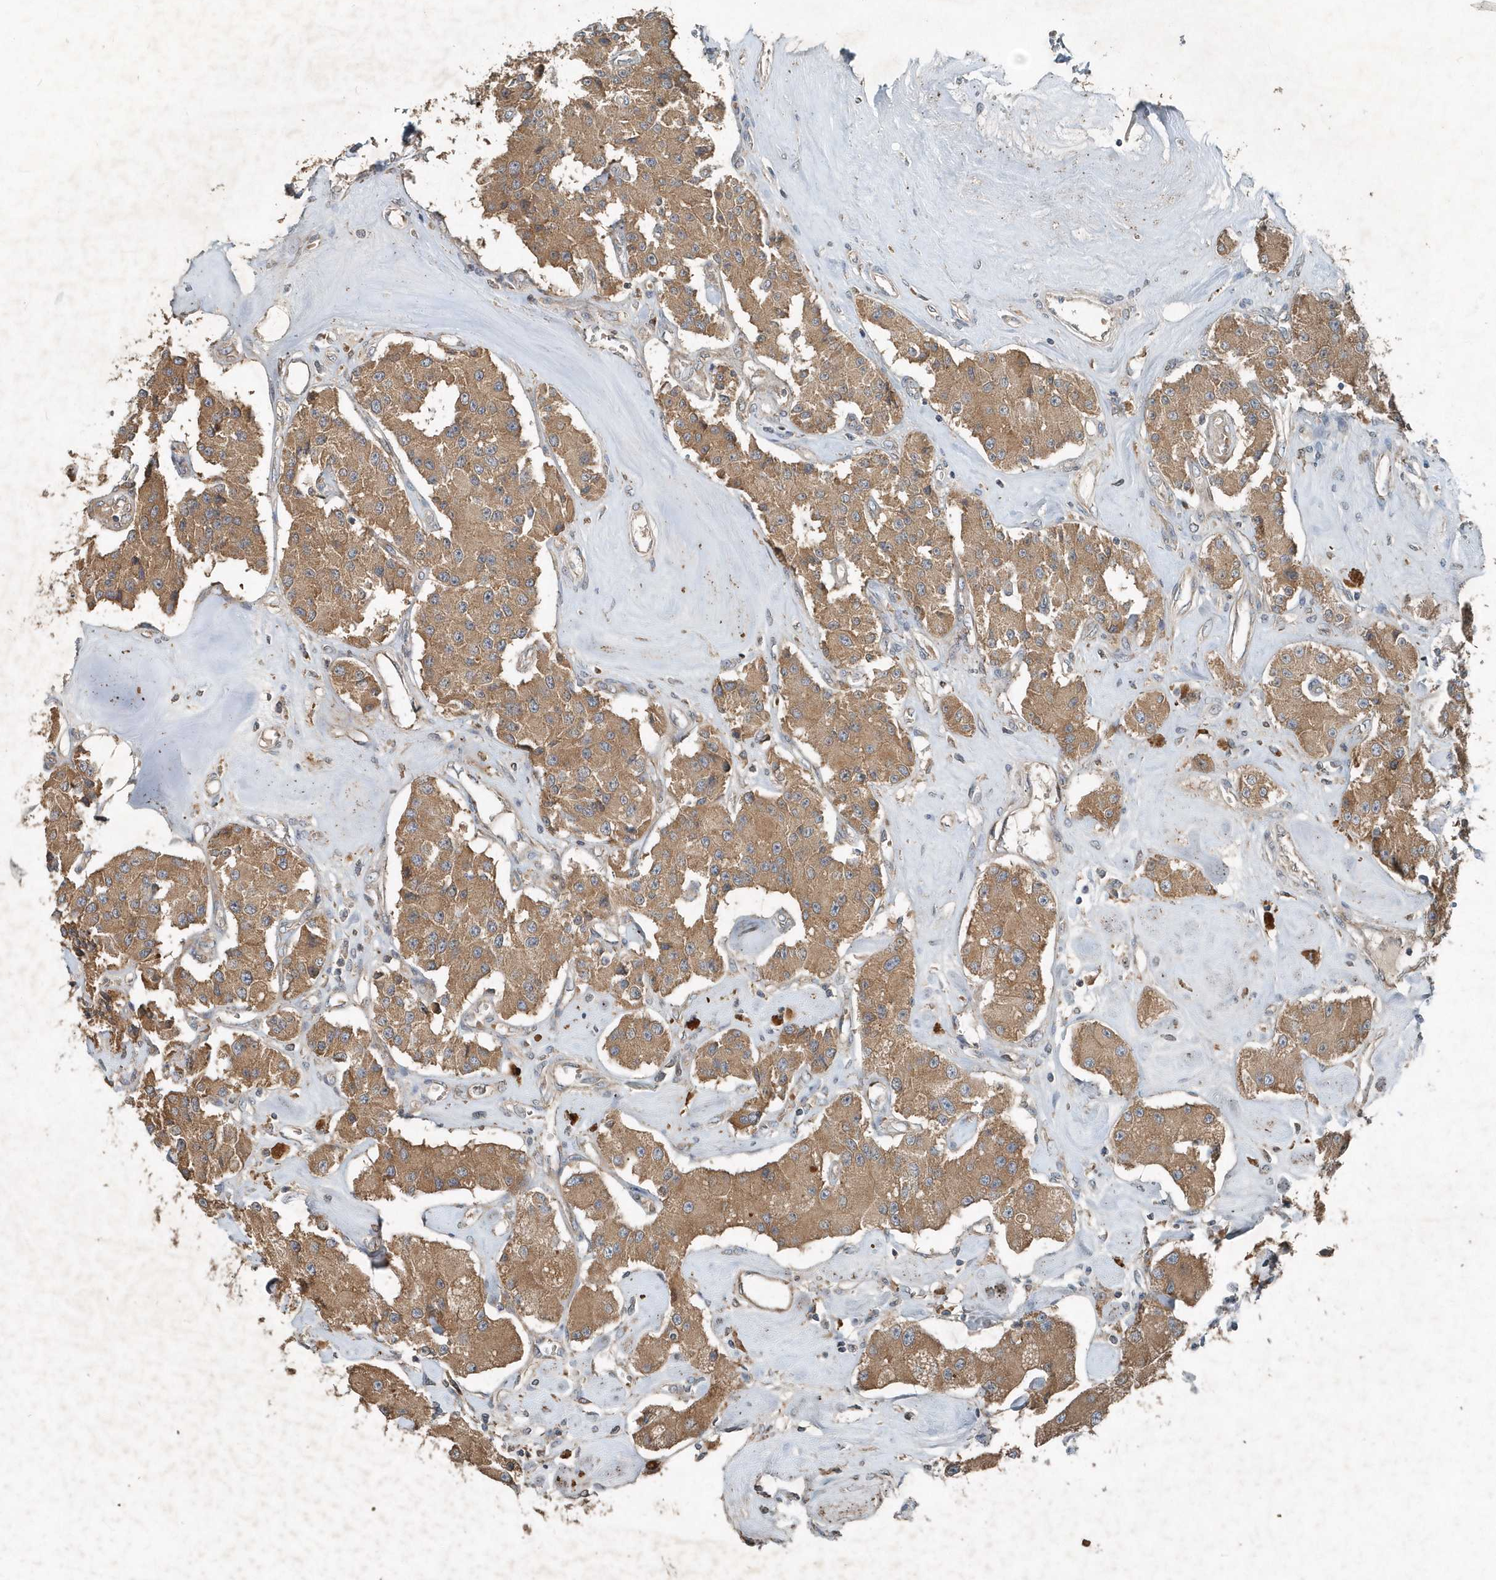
{"staining": {"intensity": "moderate", "quantity": ">75%", "location": "cytoplasmic/membranous"}, "tissue": "carcinoid", "cell_type": "Tumor cells", "image_type": "cancer", "snomed": [{"axis": "morphology", "description": "Carcinoid, malignant, NOS"}, {"axis": "topography", "description": "Pancreas"}], "caption": "Immunohistochemical staining of human carcinoid displays medium levels of moderate cytoplasmic/membranous protein staining in about >75% of tumor cells.", "gene": "SCFD2", "patient": {"sex": "male", "age": 41}}